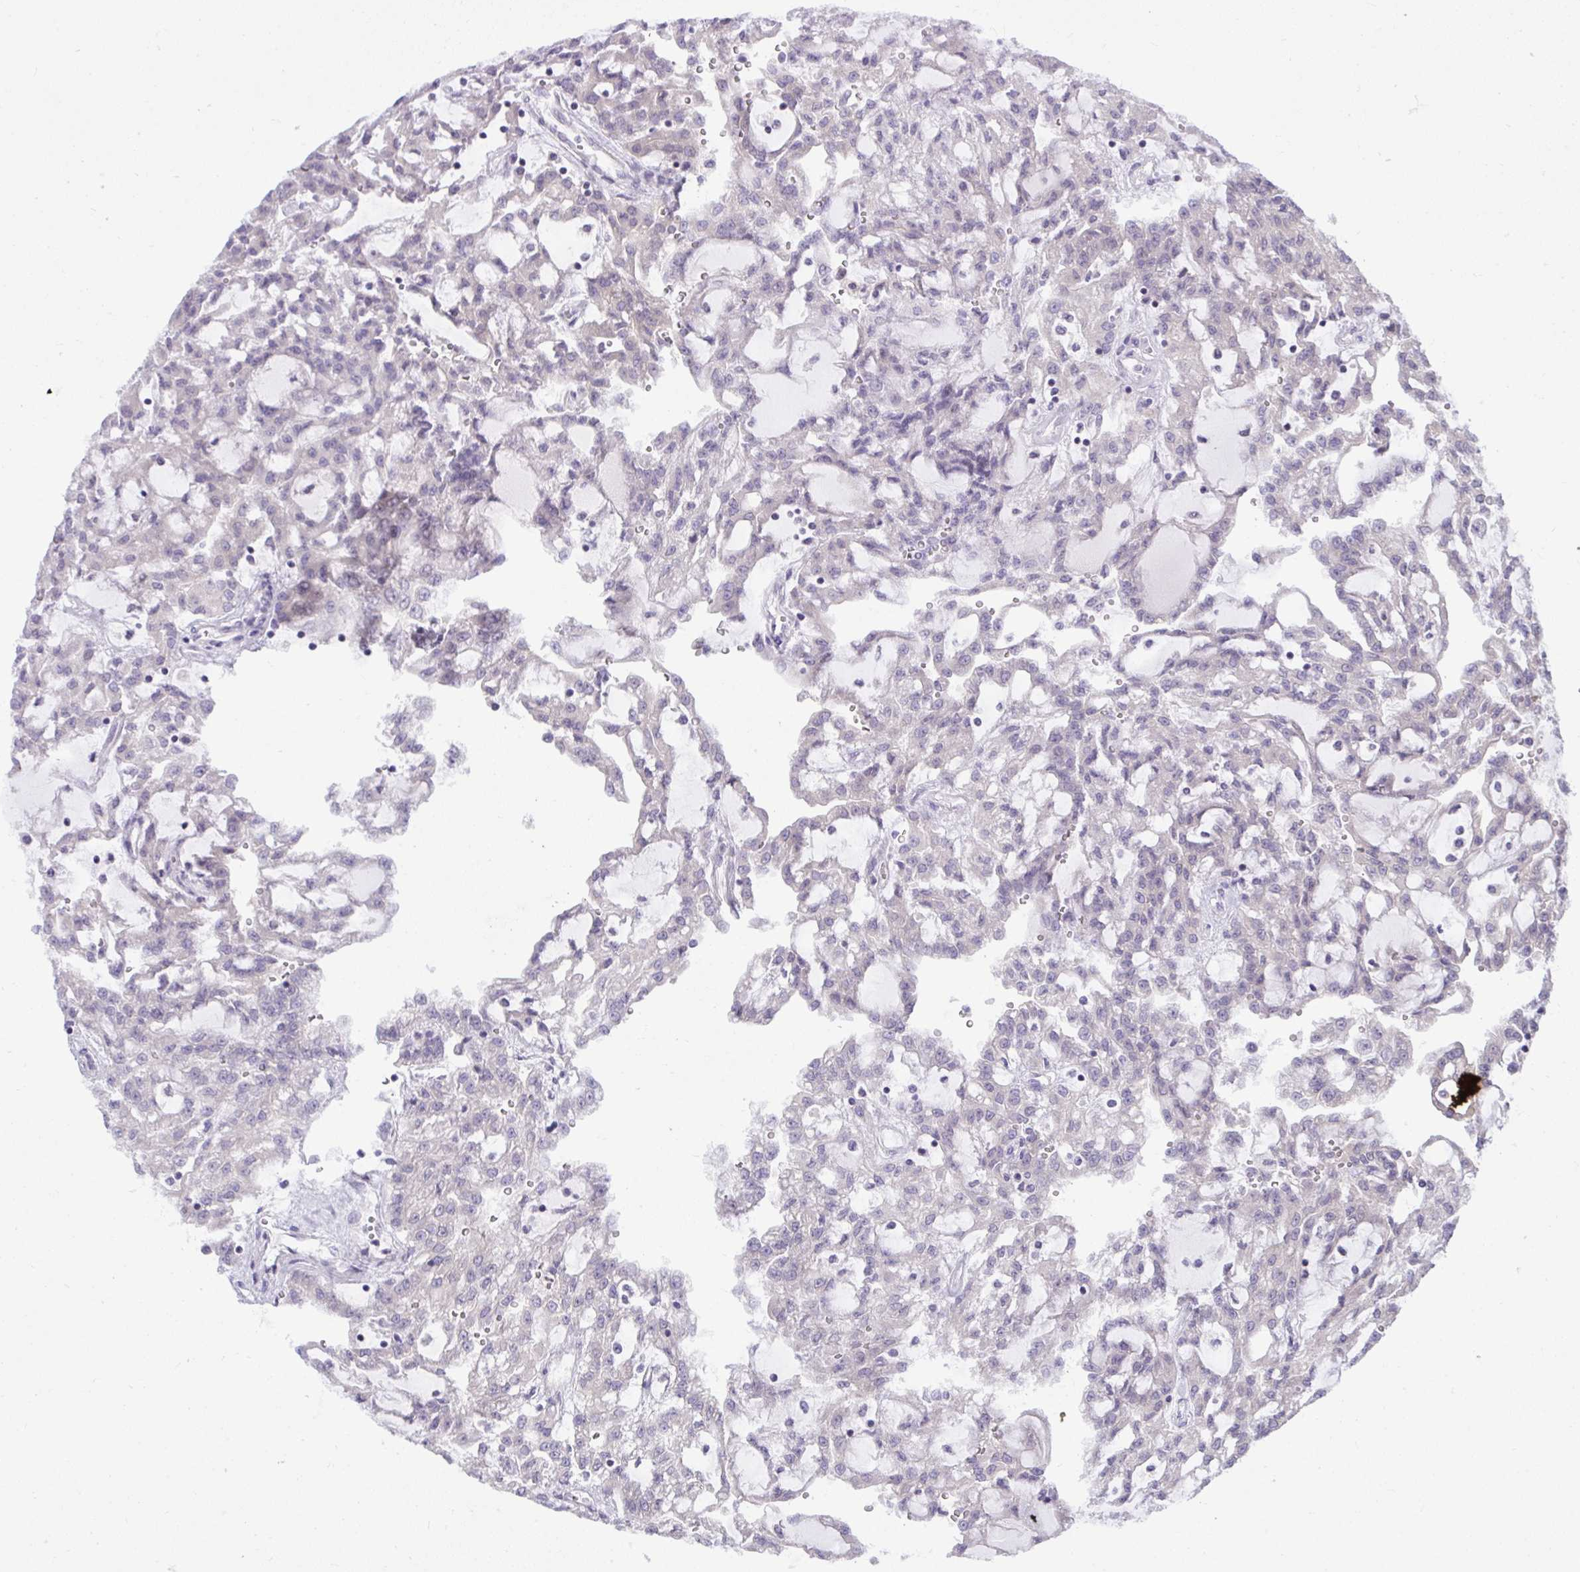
{"staining": {"intensity": "negative", "quantity": "none", "location": "none"}, "tissue": "renal cancer", "cell_type": "Tumor cells", "image_type": "cancer", "snomed": [{"axis": "morphology", "description": "Adenocarcinoma, NOS"}, {"axis": "topography", "description": "Kidney"}], "caption": "Tumor cells are negative for protein expression in human renal cancer.", "gene": "CYP20A1", "patient": {"sex": "male", "age": 63}}